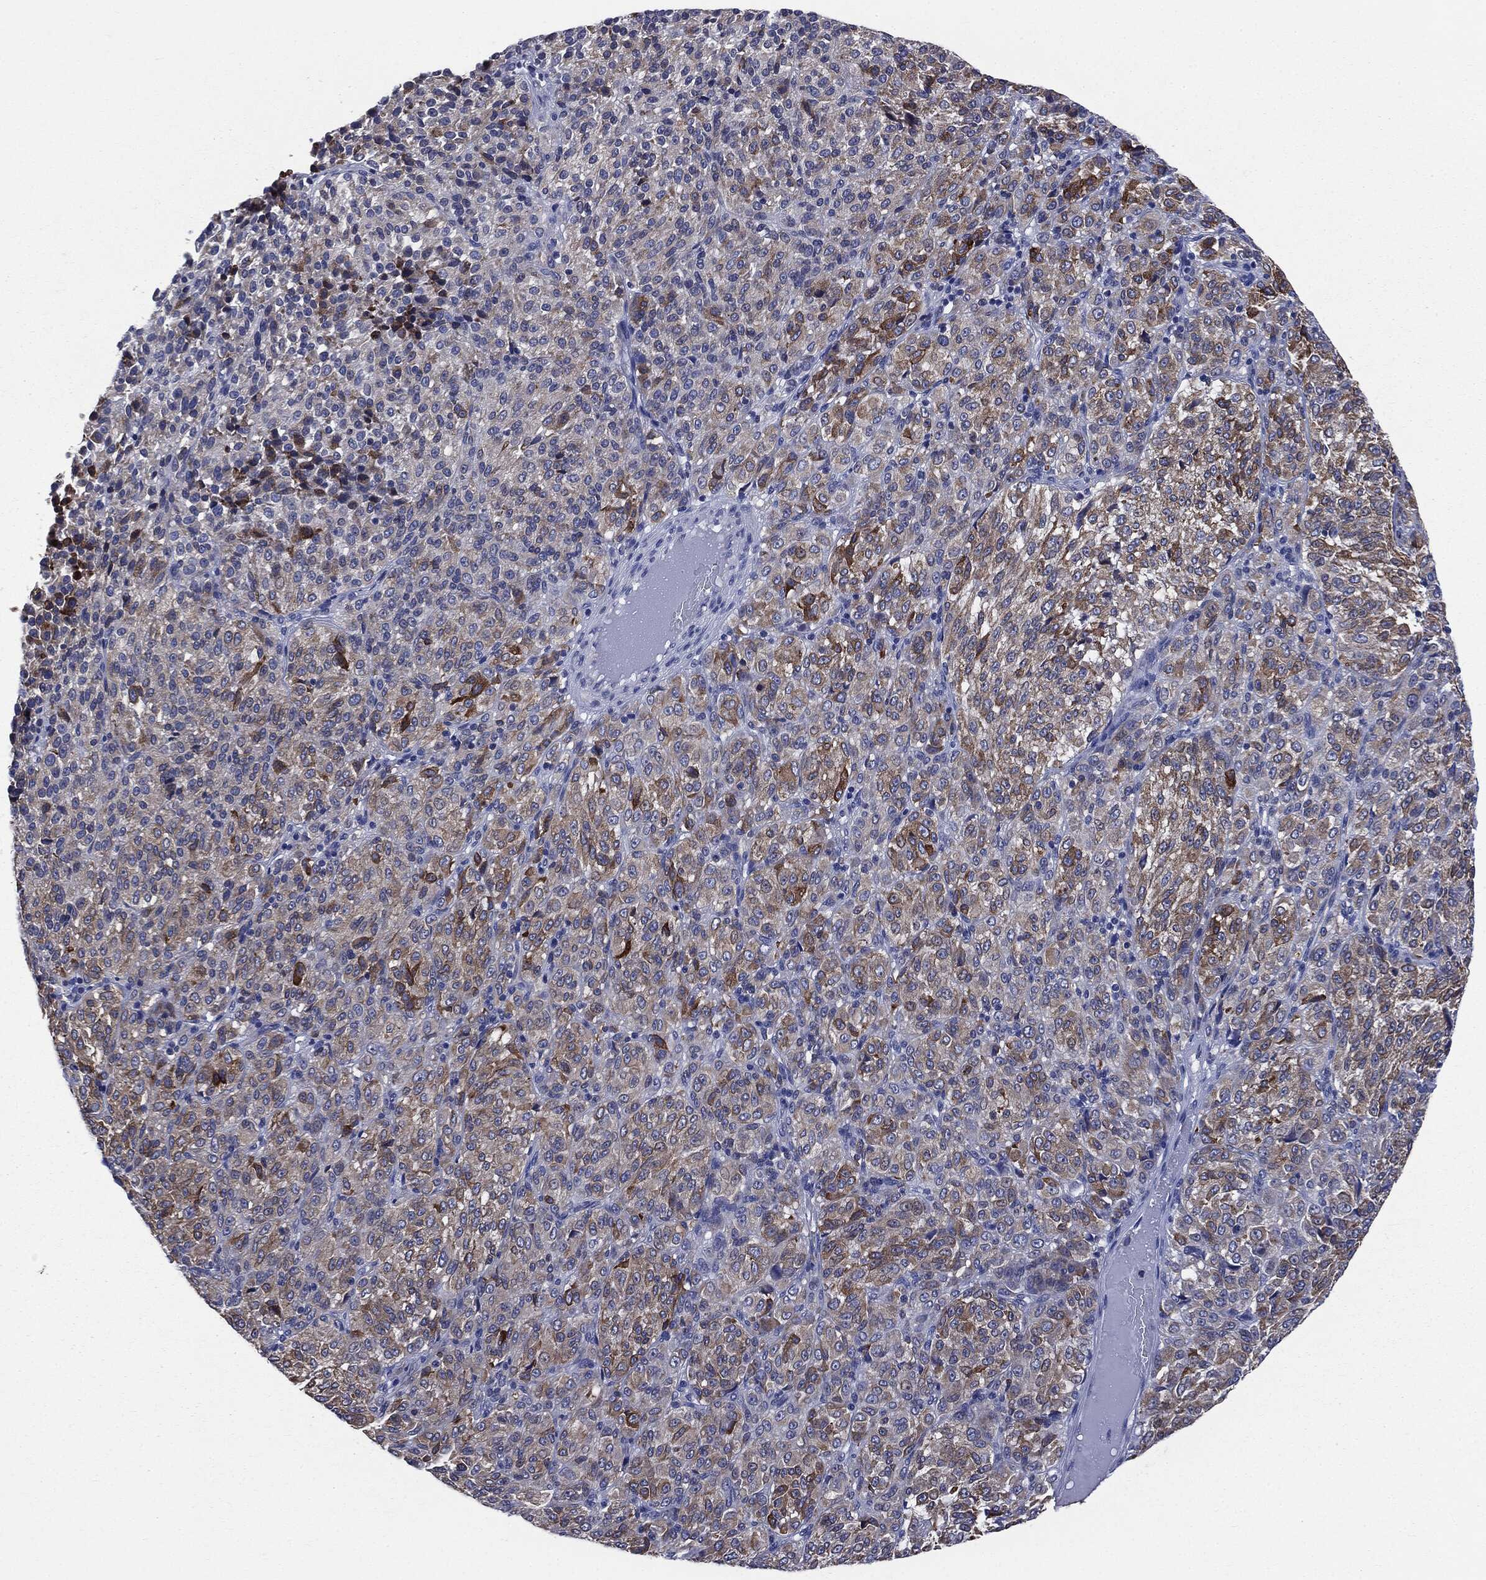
{"staining": {"intensity": "moderate", "quantity": "<25%", "location": "cytoplasmic/membranous"}, "tissue": "melanoma", "cell_type": "Tumor cells", "image_type": "cancer", "snomed": [{"axis": "morphology", "description": "Malignant melanoma, Metastatic site"}, {"axis": "topography", "description": "Brain"}], "caption": "Moderate cytoplasmic/membranous staining is seen in about <25% of tumor cells in malignant melanoma (metastatic site).", "gene": "PTGS2", "patient": {"sex": "female", "age": 56}}